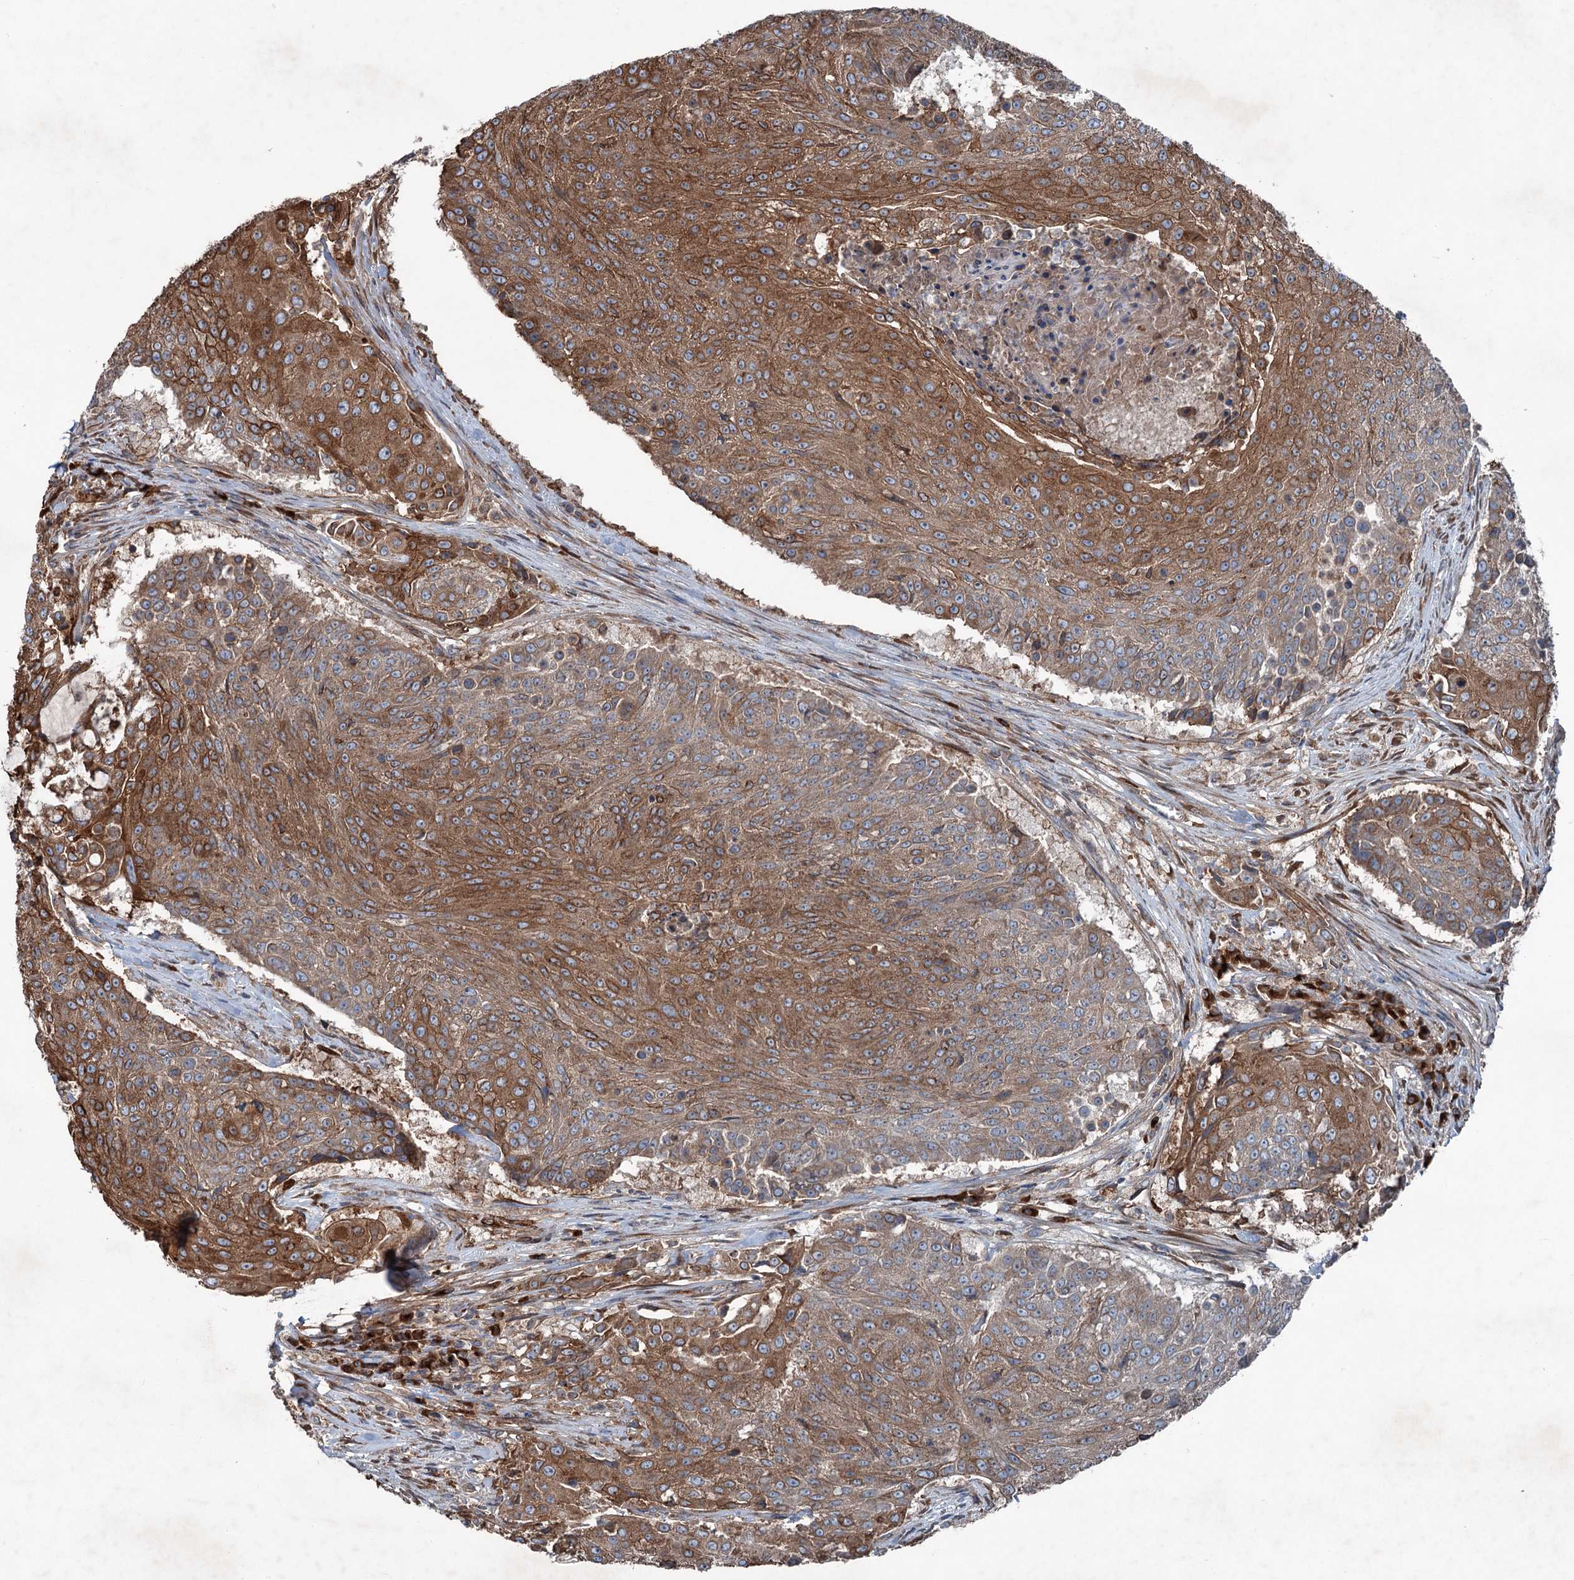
{"staining": {"intensity": "moderate", "quantity": ">75%", "location": "cytoplasmic/membranous"}, "tissue": "urothelial cancer", "cell_type": "Tumor cells", "image_type": "cancer", "snomed": [{"axis": "morphology", "description": "Urothelial carcinoma, High grade"}, {"axis": "topography", "description": "Urinary bladder"}], "caption": "This micrograph shows IHC staining of human urothelial cancer, with medium moderate cytoplasmic/membranous staining in approximately >75% of tumor cells.", "gene": "CALCOCO1", "patient": {"sex": "female", "age": 63}}